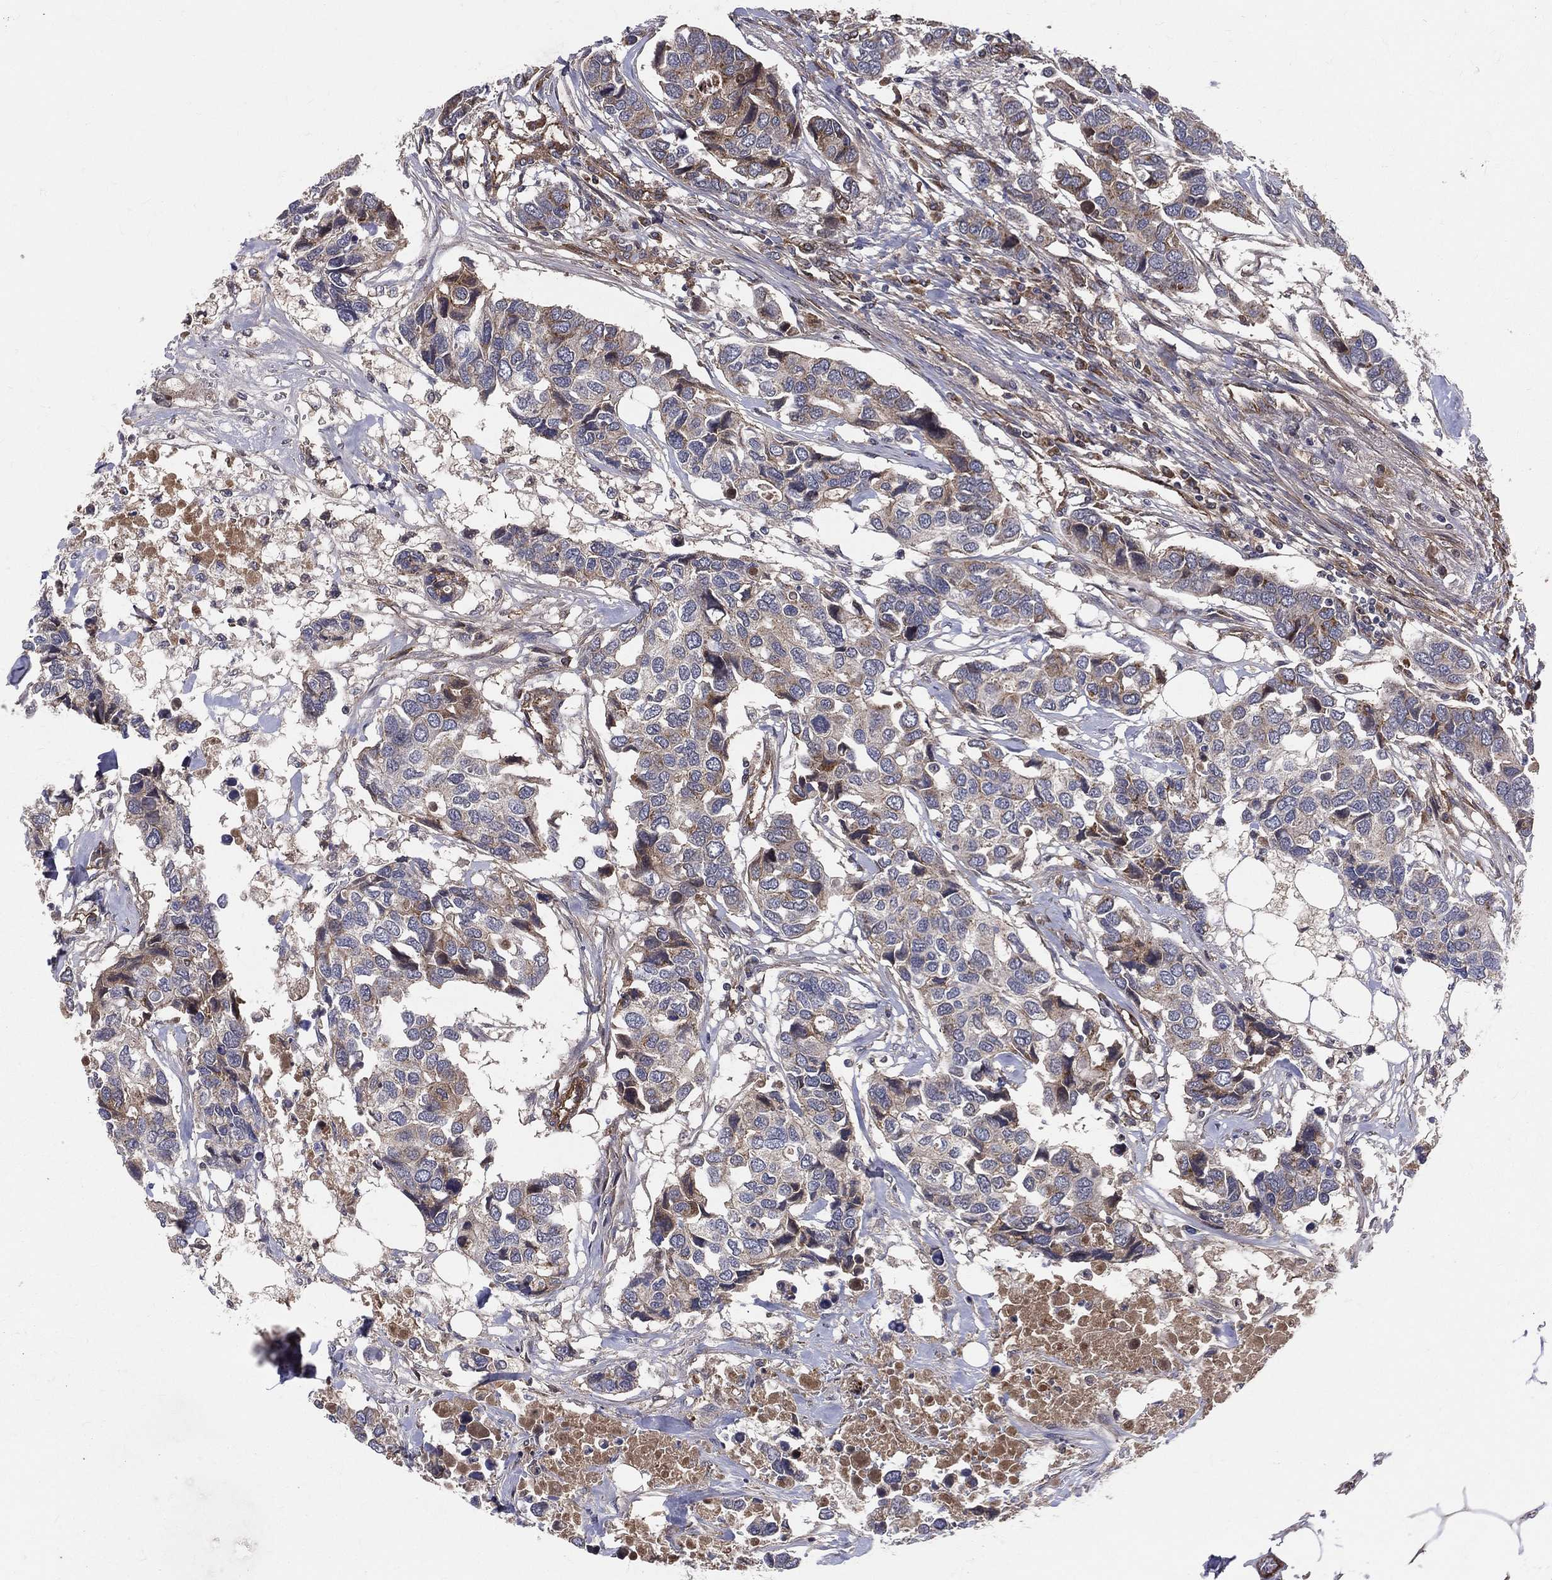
{"staining": {"intensity": "moderate", "quantity": "<25%", "location": "cytoplasmic/membranous"}, "tissue": "breast cancer", "cell_type": "Tumor cells", "image_type": "cancer", "snomed": [{"axis": "morphology", "description": "Duct carcinoma"}, {"axis": "topography", "description": "Breast"}], "caption": "High-magnification brightfield microscopy of invasive ductal carcinoma (breast) stained with DAB (brown) and counterstained with hematoxylin (blue). tumor cells exhibit moderate cytoplasmic/membranous staining is seen in about<25% of cells.", "gene": "ENTPD1", "patient": {"sex": "female", "age": 83}}